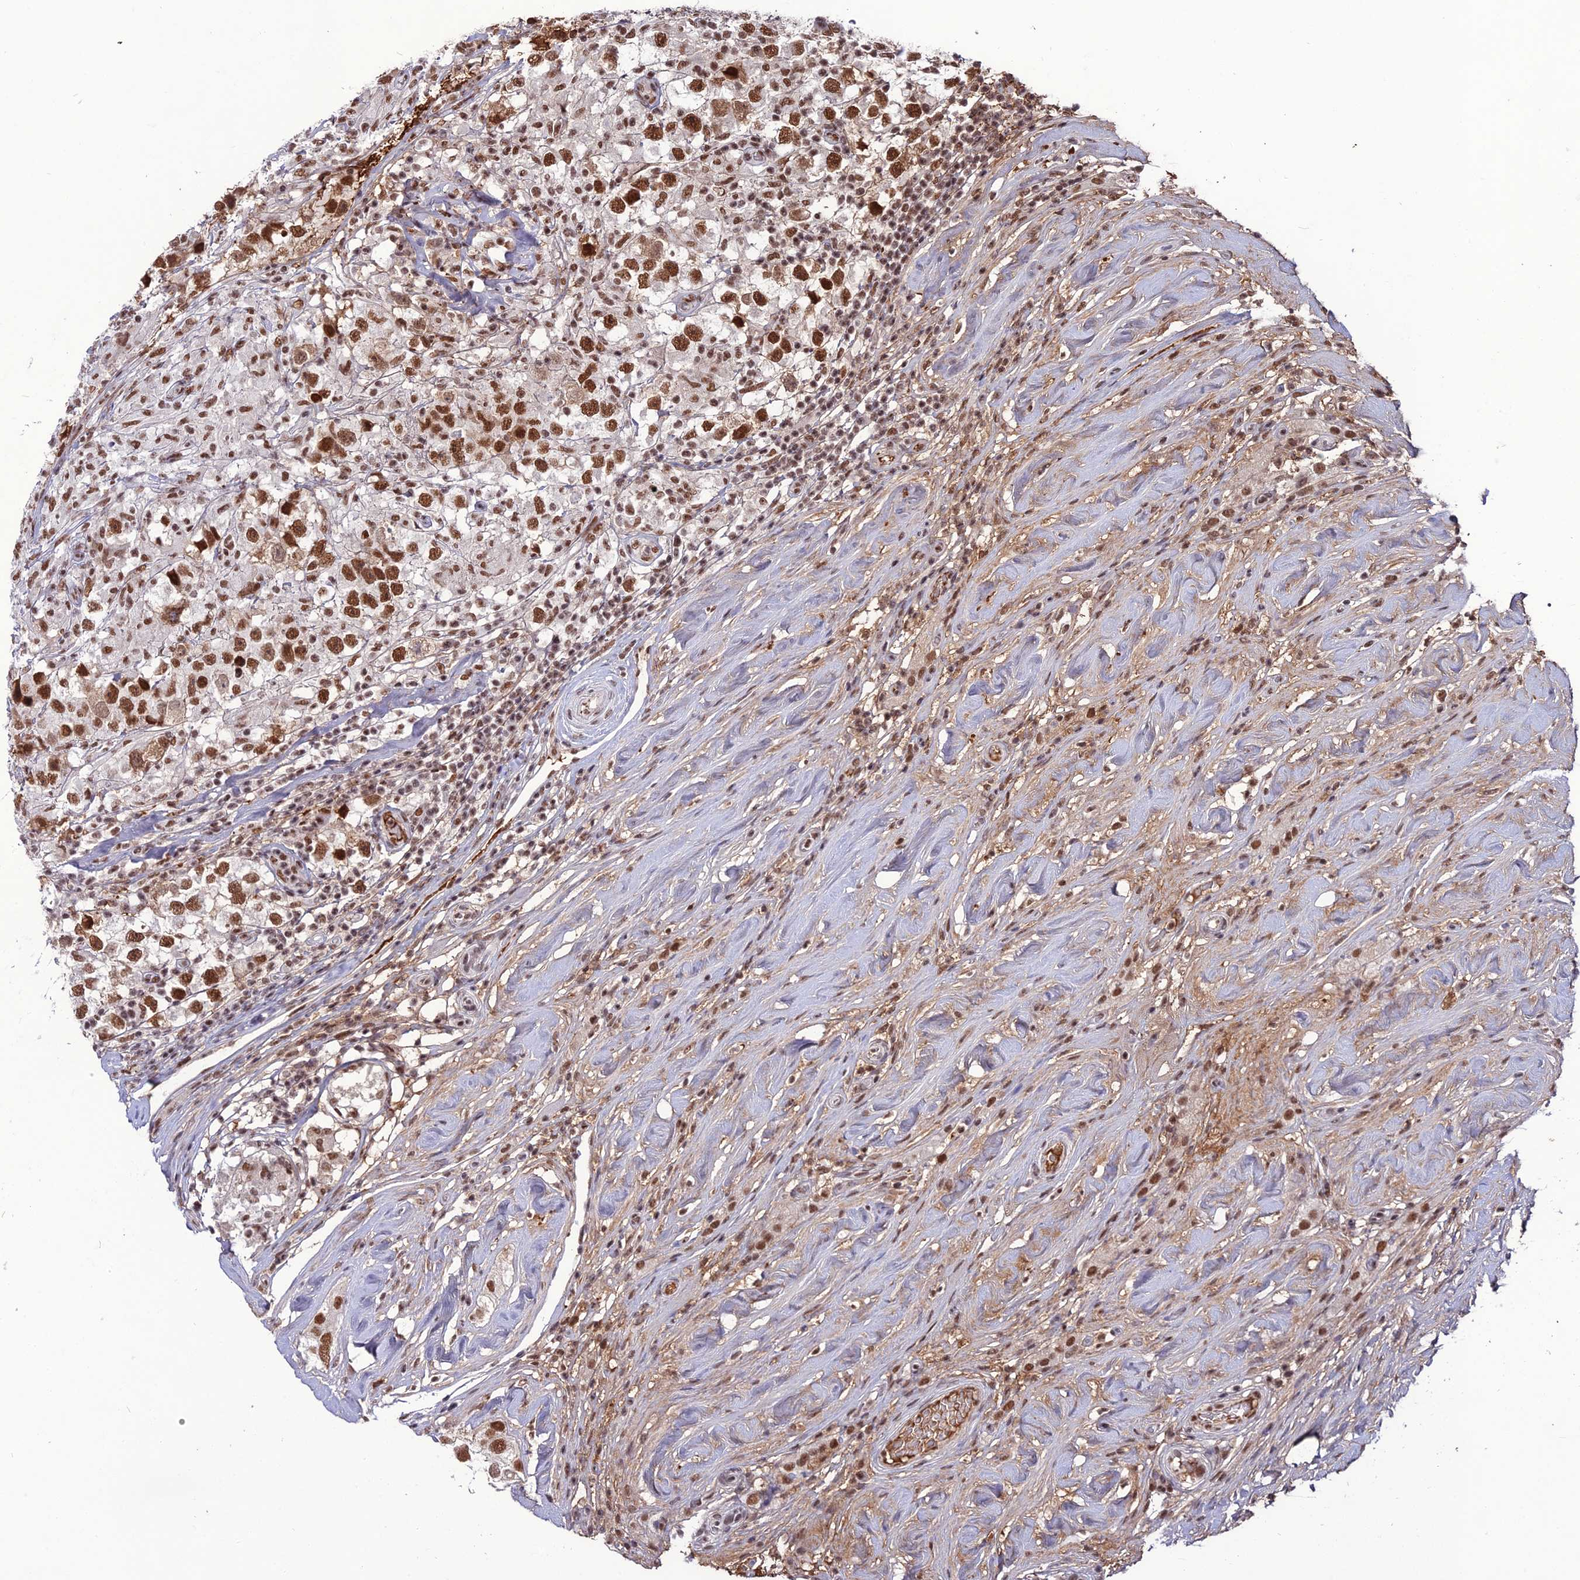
{"staining": {"intensity": "strong", "quantity": ">75%", "location": "nuclear"}, "tissue": "testis cancer", "cell_type": "Tumor cells", "image_type": "cancer", "snomed": [{"axis": "morphology", "description": "Seminoma, NOS"}, {"axis": "topography", "description": "Testis"}], "caption": "Tumor cells exhibit high levels of strong nuclear staining in approximately >75% of cells in human seminoma (testis).", "gene": "RBM12", "patient": {"sex": "male", "age": 46}}